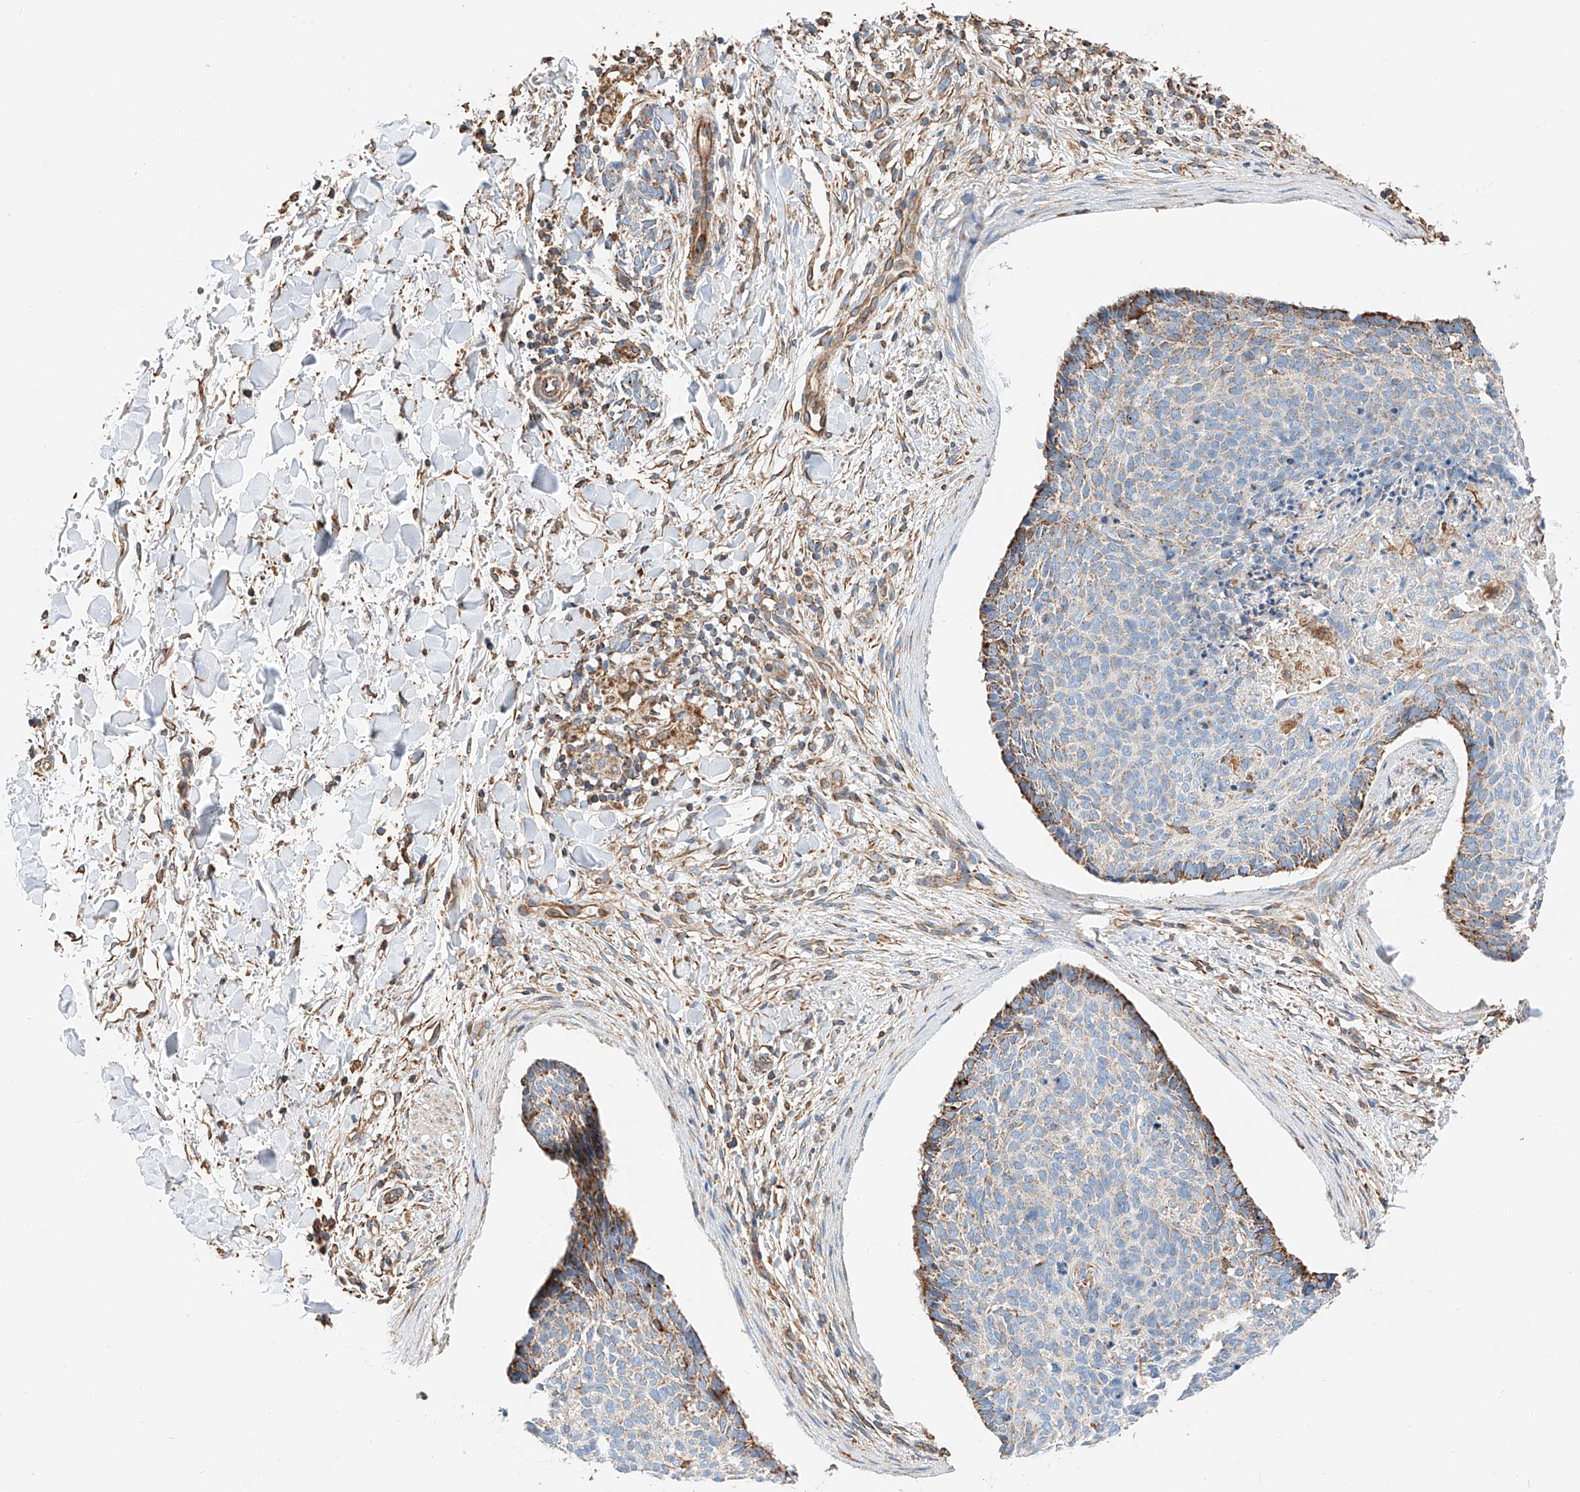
{"staining": {"intensity": "moderate", "quantity": "<25%", "location": "cytoplasmic/membranous"}, "tissue": "skin cancer", "cell_type": "Tumor cells", "image_type": "cancer", "snomed": [{"axis": "morphology", "description": "Normal tissue, NOS"}, {"axis": "morphology", "description": "Basal cell carcinoma"}, {"axis": "topography", "description": "Skin"}], "caption": "Tumor cells exhibit low levels of moderate cytoplasmic/membranous staining in approximately <25% of cells in human skin basal cell carcinoma.", "gene": "NDUFV3", "patient": {"sex": "female", "age": 56}}